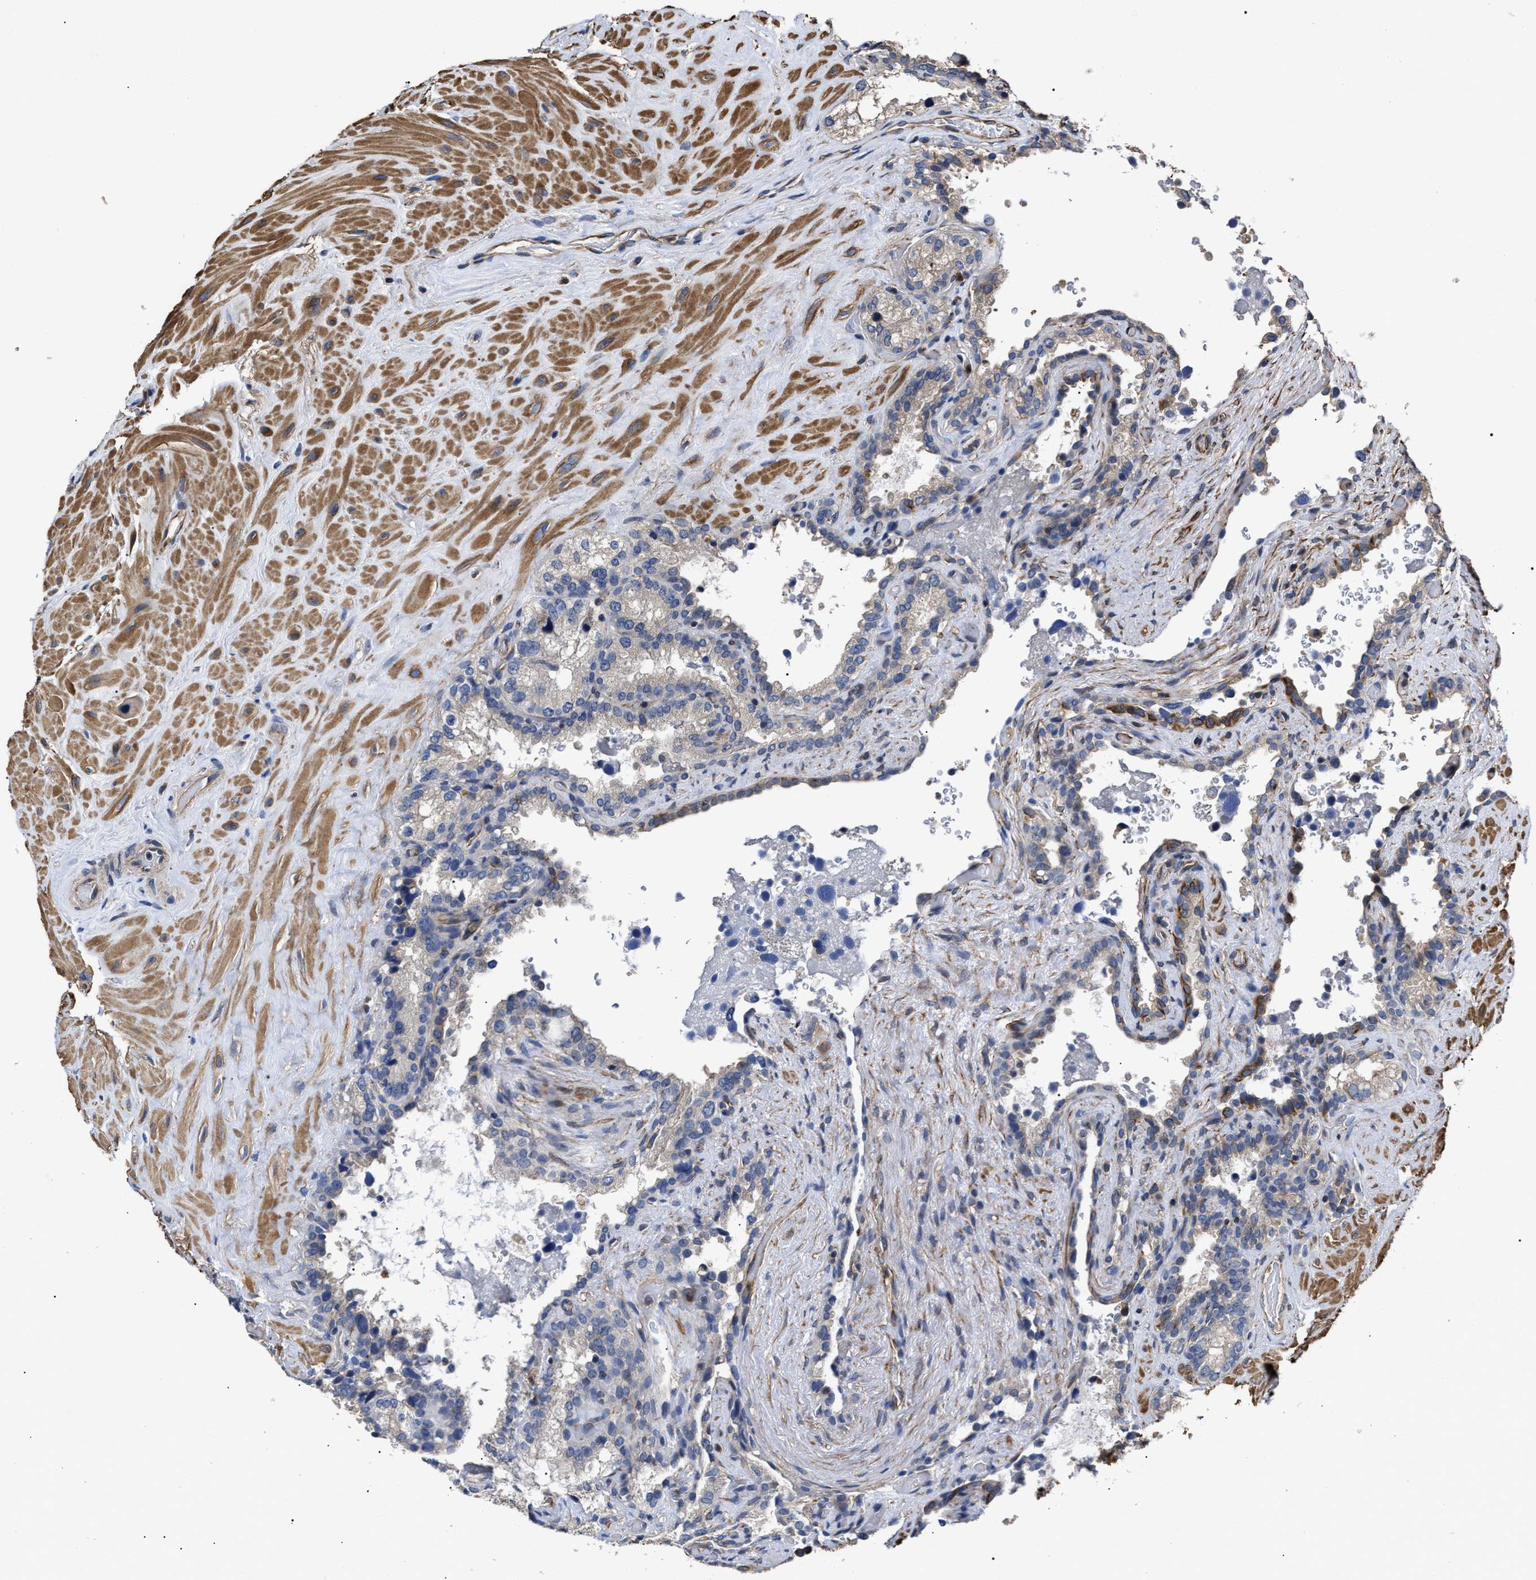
{"staining": {"intensity": "moderate", "quantity": "<25%", "location": "cytoplasmic/membranous"}, "tissue": "seminal vesicle", "cell_type": "Glandular cells", "image_type": "normal", "snomed": [{"axis": "morphology", "description": "Normal tissue, NOS"}, {"axis": "topography", "description": "Seminal veicle"}], "caption": "This photomicrograph exhibits benign seminal vesicle stained with immunohistochemistry (IHC) to label a protein in brown. The cytoplasmic/membranous of glandular cells show moderate positivity for the protein. Nuclei are counter-stained blue.", "gene": "TSPAN33", "patient": {"sex": "male", "age": 68}}